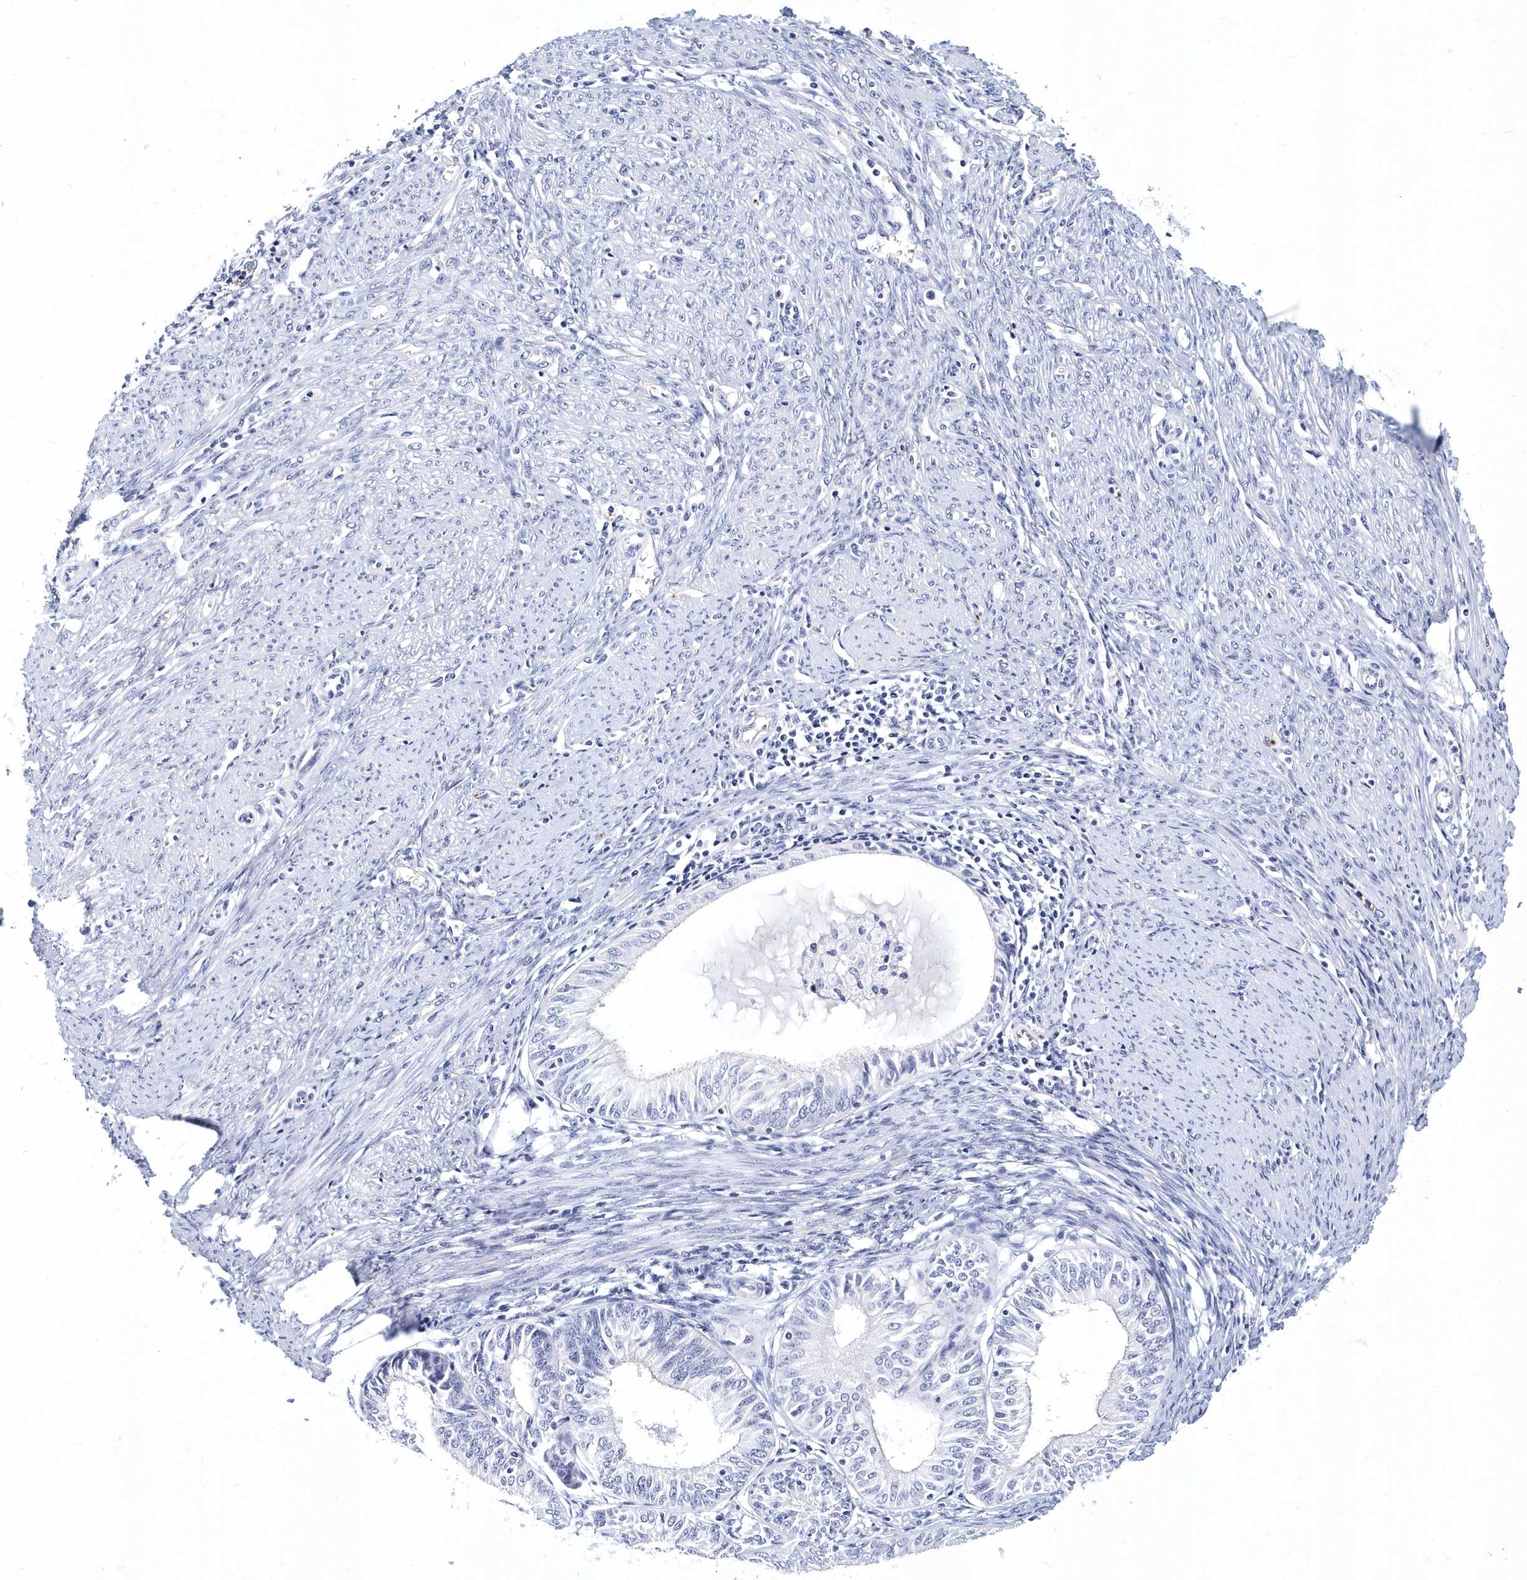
{"staining": {"intensity": "negative", "quantity": "none", "location": "none"}, "tissue": "endometrial cancer", "cell_type": "Tumor cells", "image_type": "cancer", "snomed": [{"axis": "morphology", "description": "Adenocarcinoma, NOS"}, {"axis": "topography", "description": "Endometrium"}], "caption": "Photomicrograph shows no significant protein positivity in tumor cells of endometrial adenocarcinoma.", "gene": "ITGA2B", "patient": {"sex": "female", "age": 51}}